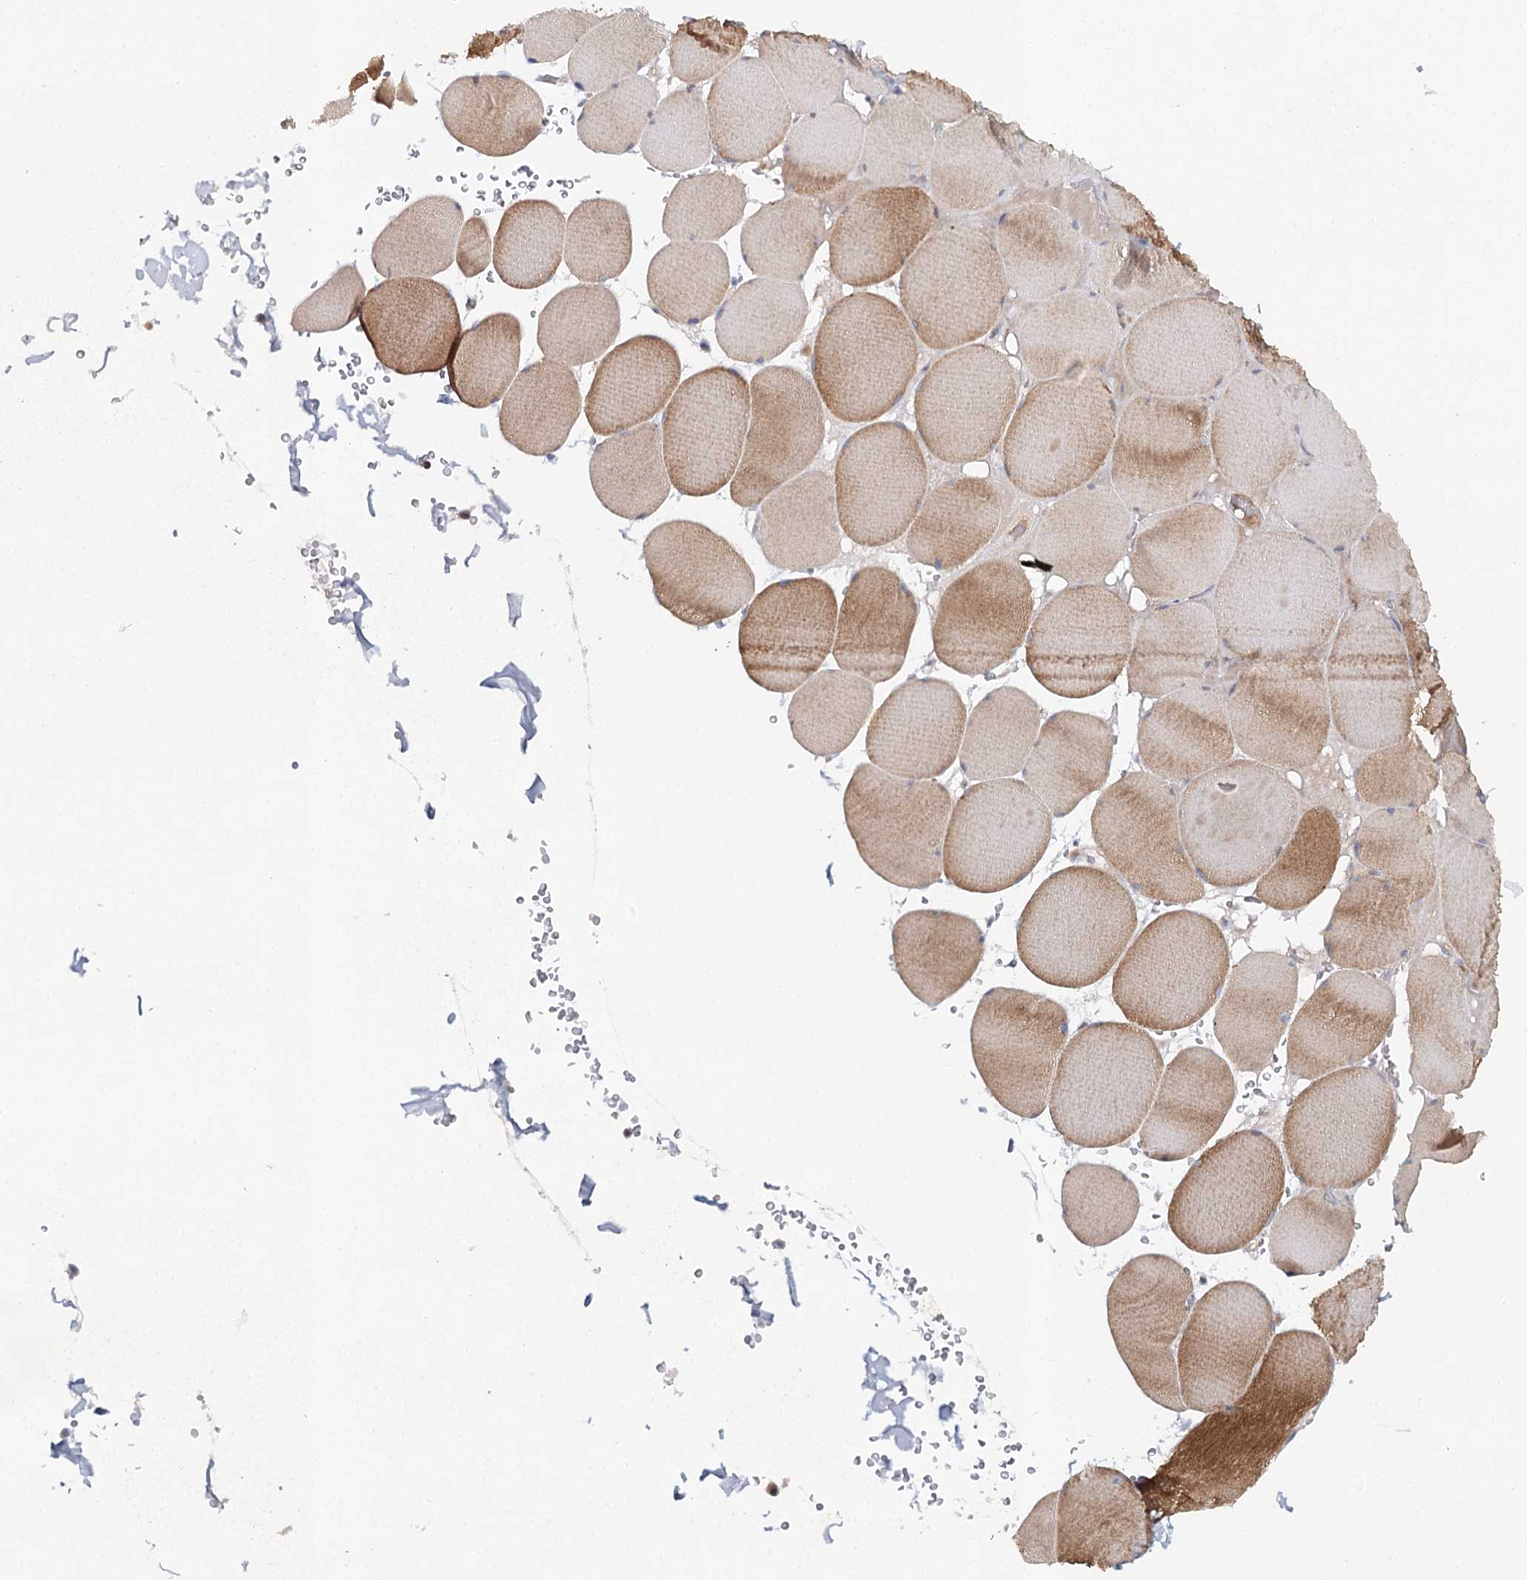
{"staining": {"intensity": "moderate", "quantity": ">75%", "location": "cytoplasmic/membranous"}, "tissue": "skeletal muscle", "cell_type": "Myocytes", "image_type": "normal", "snomed": [{"axis": "morphology", "description": "Normal tissue, NOS"}, {"axis": "topography", "description": "Skeletal muscle"}, {"axis": "topography", "description": "Head-Neck"}], "caption": "Myocytes demonstrate medium levels of moderate cytoplasmic/membranous positivity in about >75% of cells in benign human skeletal muscle.", "gene": "SLC41A2", "patient": {"sex": "male", "age": 66}}